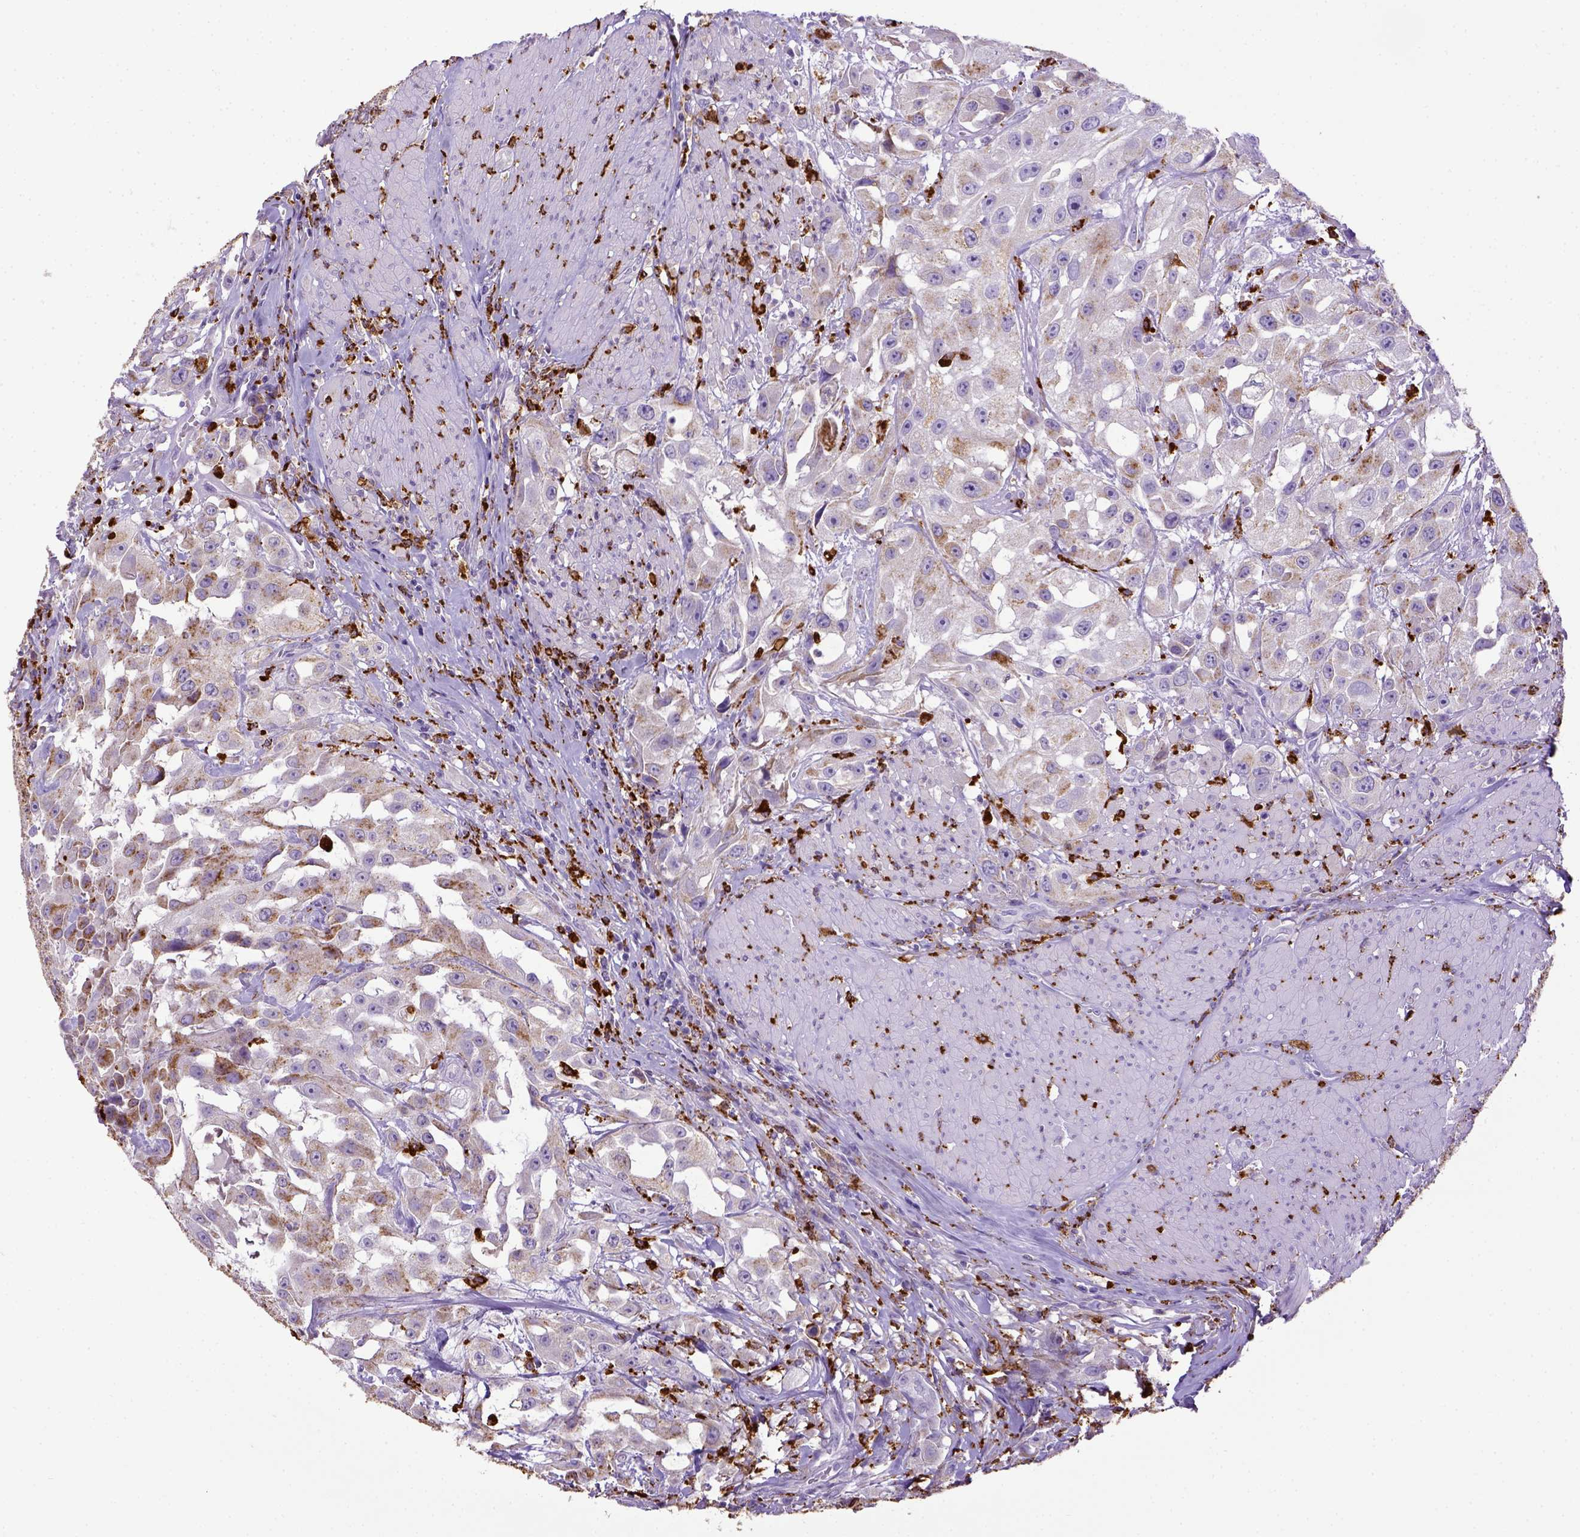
{"staining": {"intensity": "negative", "quantity": "none", "location": "none"}, "tissue": "urothelial cancer", "cell_type": "Tumor cells", "image_type": "cancer", "snomed": [{"axis": "morphology", "description": "Urothelial carcinoma, High grade"}, {"axis": "topography", "description": "Urinary bladder"}], "caption": "Immunohistochemistry micrograph of neoplastic tissue: human urothelial cancer stained with DAB shows no significant protein staining in tumor cells.", "gene": "CD68", "patient": {"sex": "male", "age": 79}}